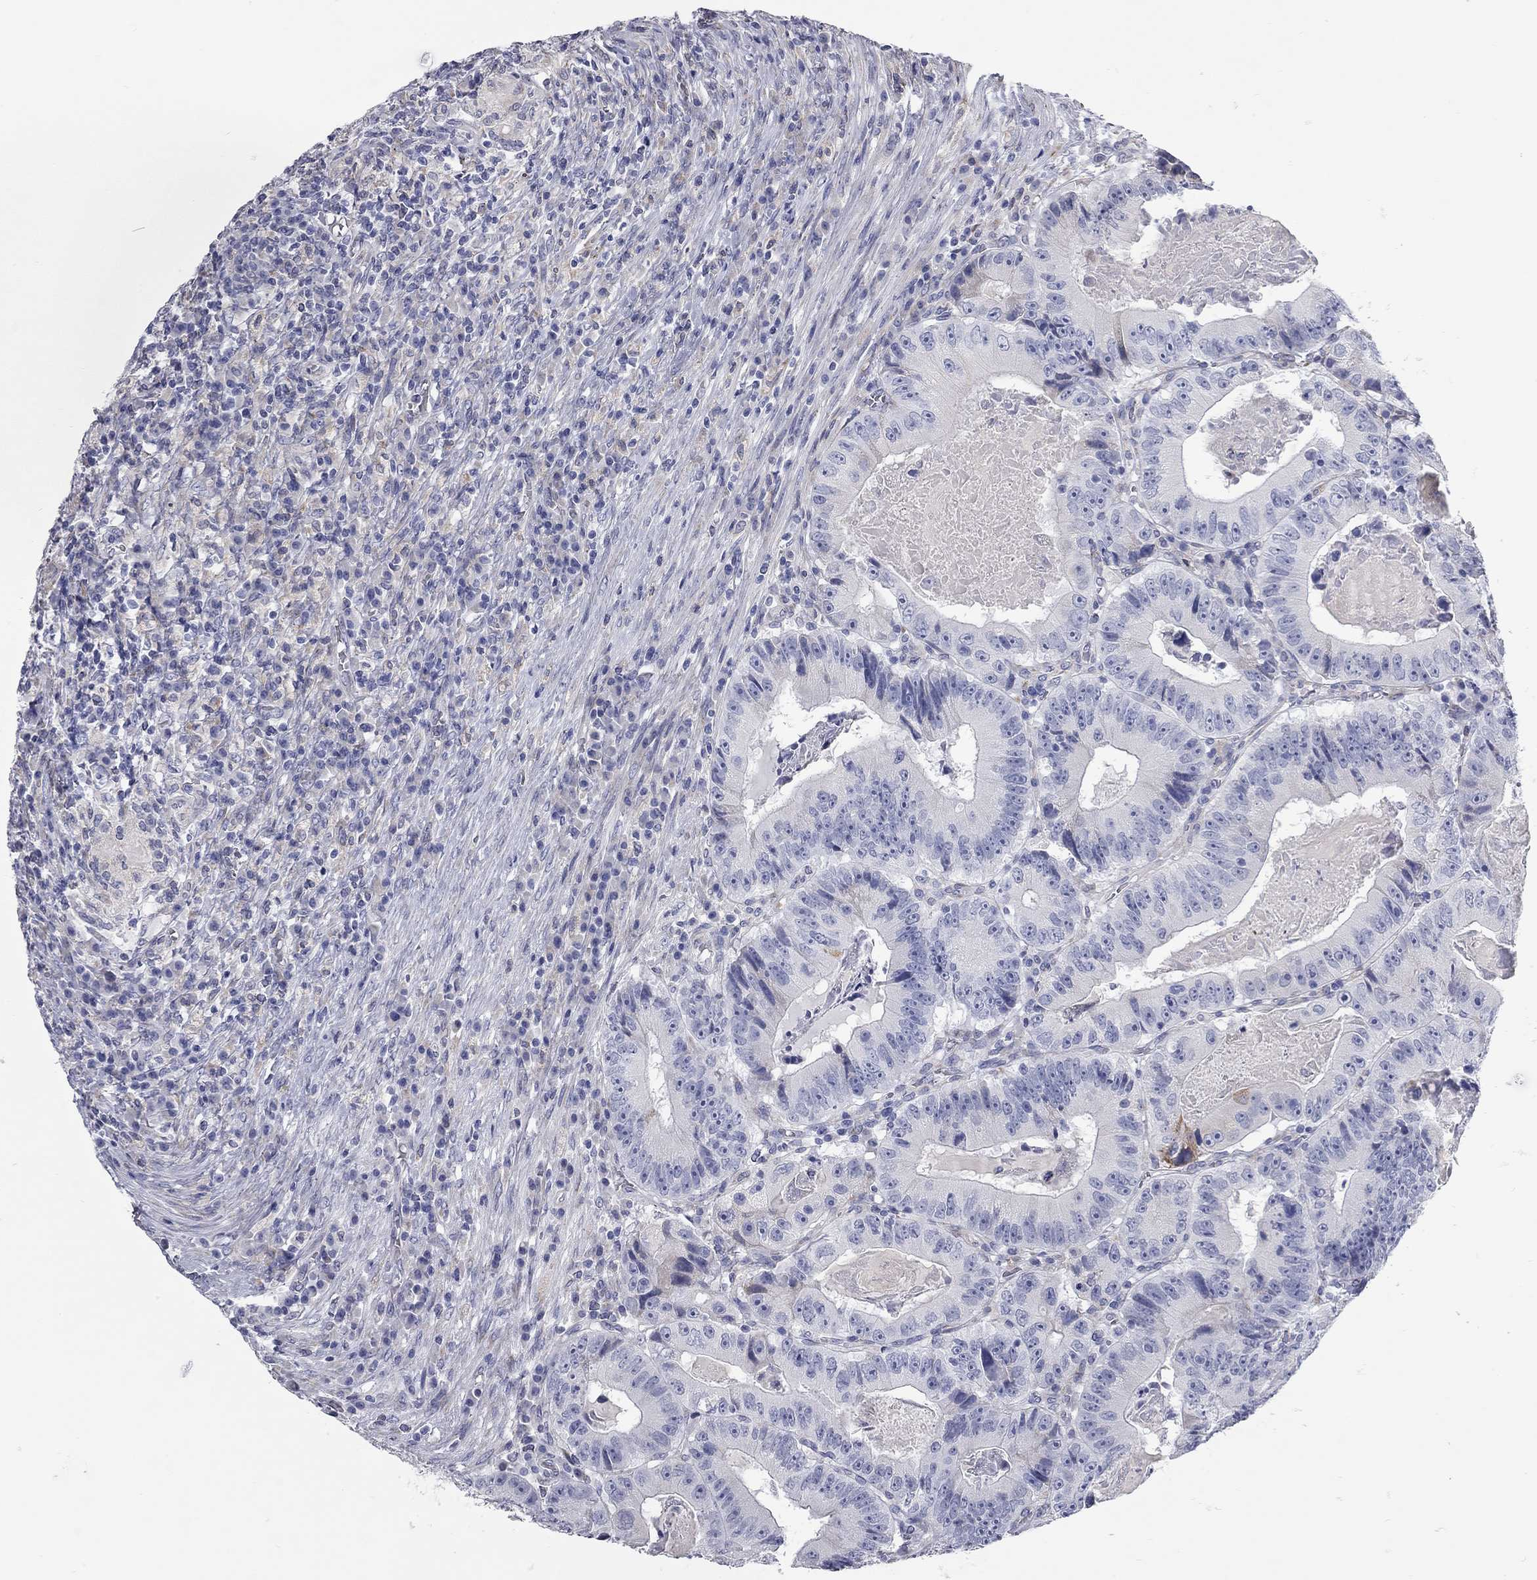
{"staining": {"intensity": "negative", "quantity": "none", "location": "none"}, "tissue": "colorectal cancer", "cell_type": "Tumor cells", "image_type": "cancer", "snomed": [{"axis": "morphology", "description": "Adenocarcinoma, NOS"}, {"axis": "topography", "description": "Colon"}], "caption": "Protein analysis of colorectal cancer (adenocarcinoma) demonstrates no significant staining in tumor cells. Nuclei are stained in blue.", "gene": "XAGE2", "patient": {"sex": "female", "age": 86}}